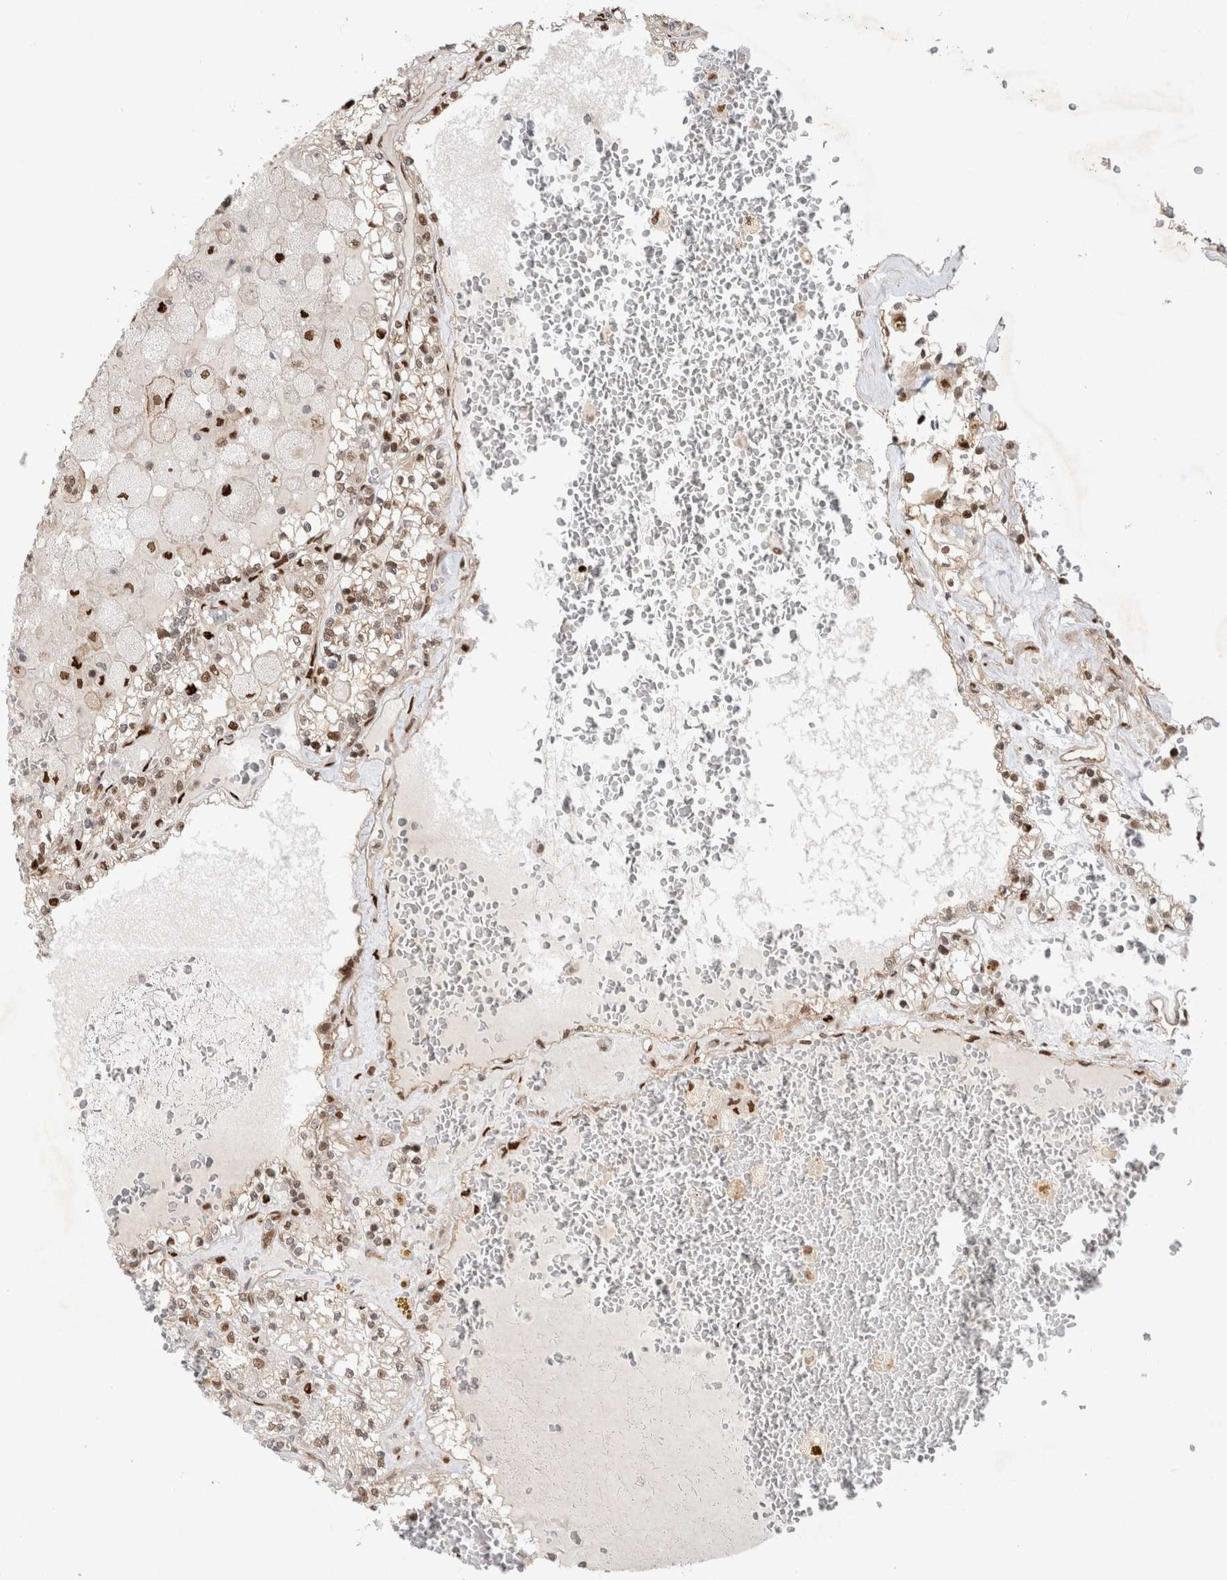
{"staining": {"intensity": "moderate", "quantity": ">75%", "location": "nuclear"}, "tissue": "renal cancer", "cell_type": "Tumor cells", "image_type": "cancer", "snomed": [{"axis": "morphology", "description": "Adenocarcinoma, NOS"}, {"axis": "topography", "description": "Kidney"}], "caption": "A high-resolution photomicrograph shows IHC staining of renal cancer (adenocarcinoma), which shows moderate nuclear staining in approximately >75% of tumor cells.", "gene": "TCF4", "patient": {"sex": "female", "age": 56}}